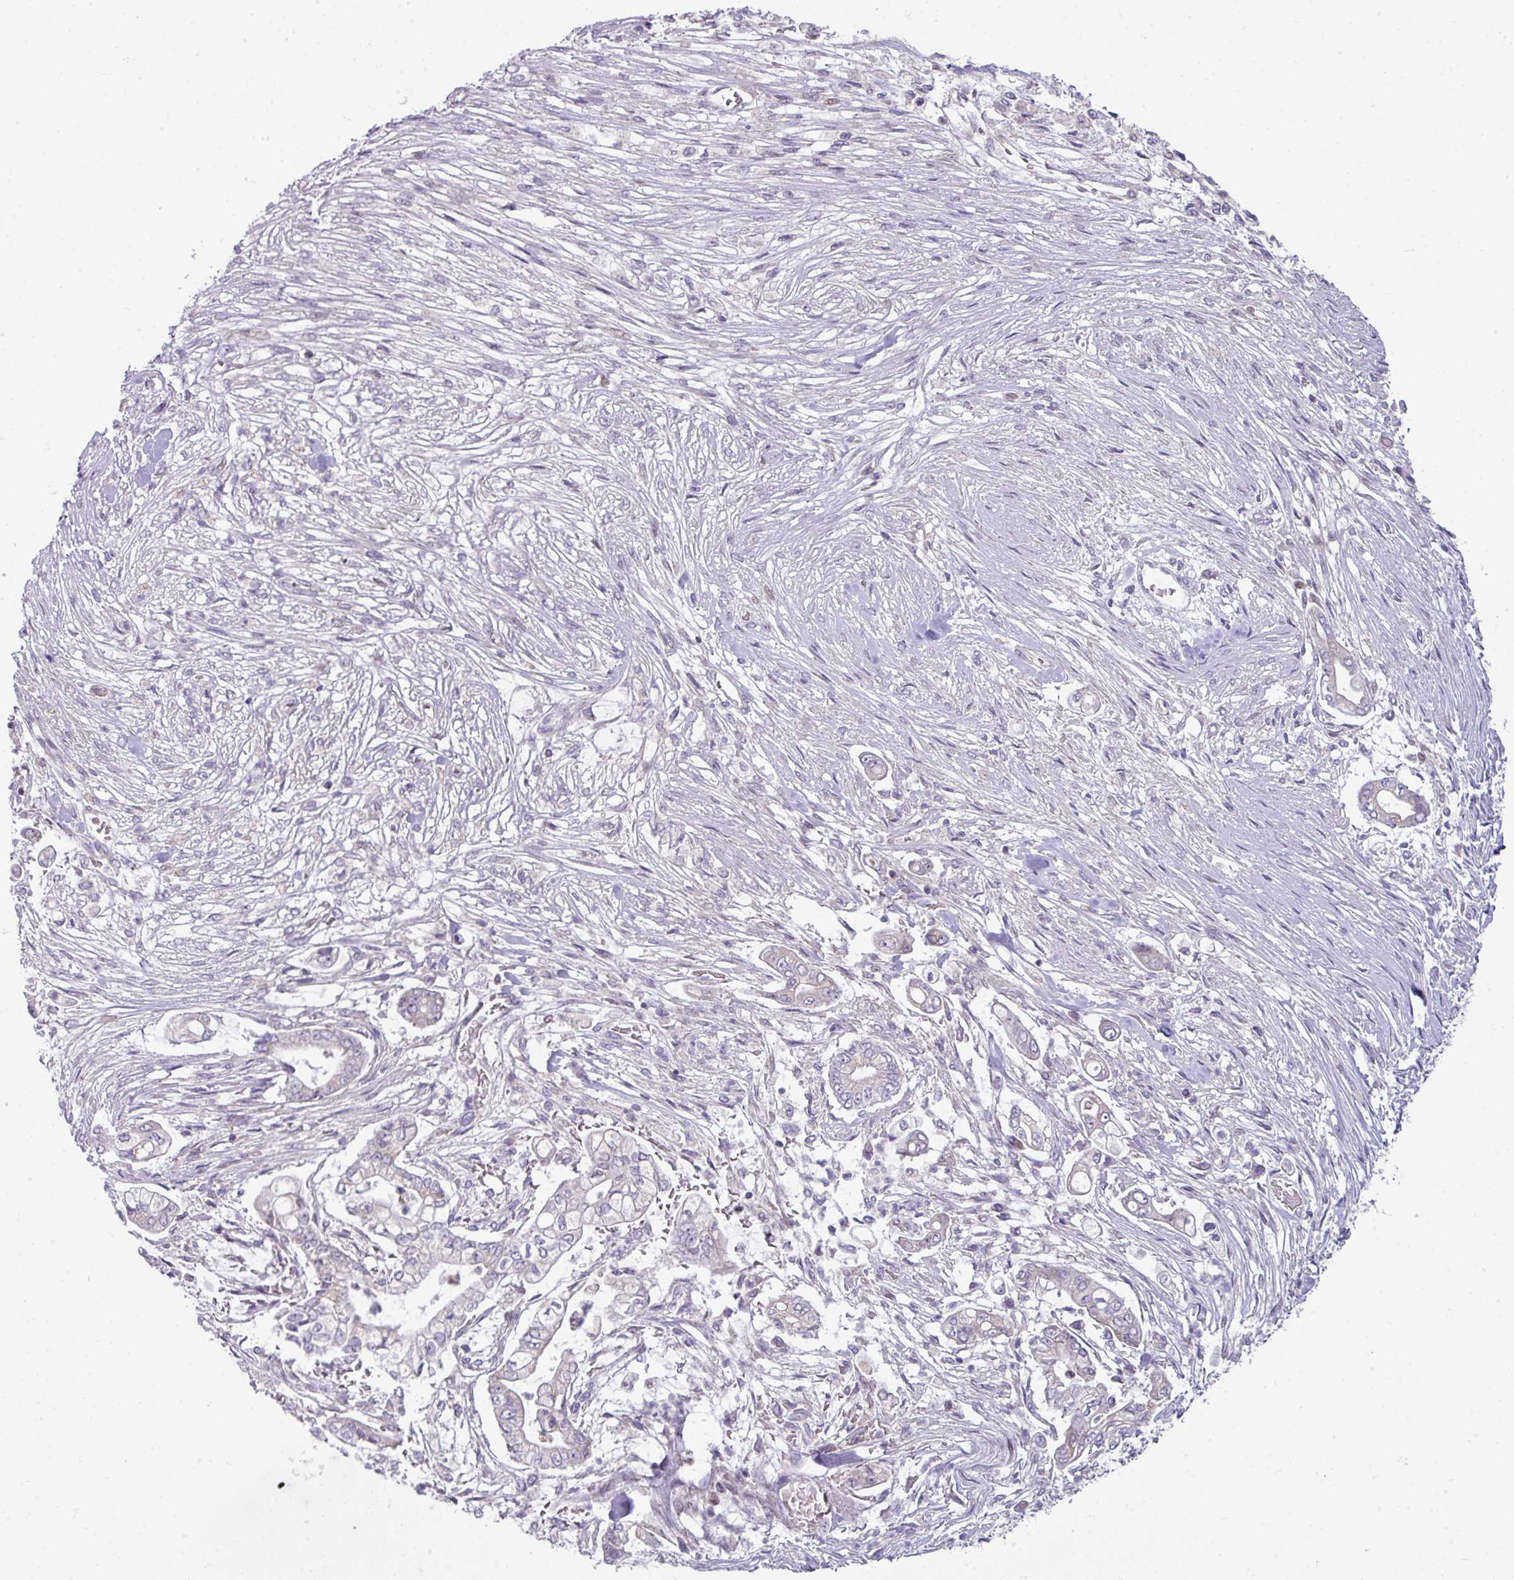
{"staining": {"intensity": "negative", "quantity": "none", "location": "none"}, "tissue": "pancreatic cancer", "cell_type": "Tumor cells", "image_type": "cancer", "snomed": [{"axis": "morphology", "description": "Adenocarcinoma, NOS"}, {"axis": "topography", "description": "Pancreas"}], "caption": "Tumor cells are negative for protein expression in human pancreatic cancer. Brightfield microscopy of immunohistochemistry (IHC) stained with DAB (3,3'-diaminobenzidine) (brown) and hematoxylin (blue), captured at high magnification.", "gene": "STAT5A", "patient": {"sex": "female", "age": 69}}